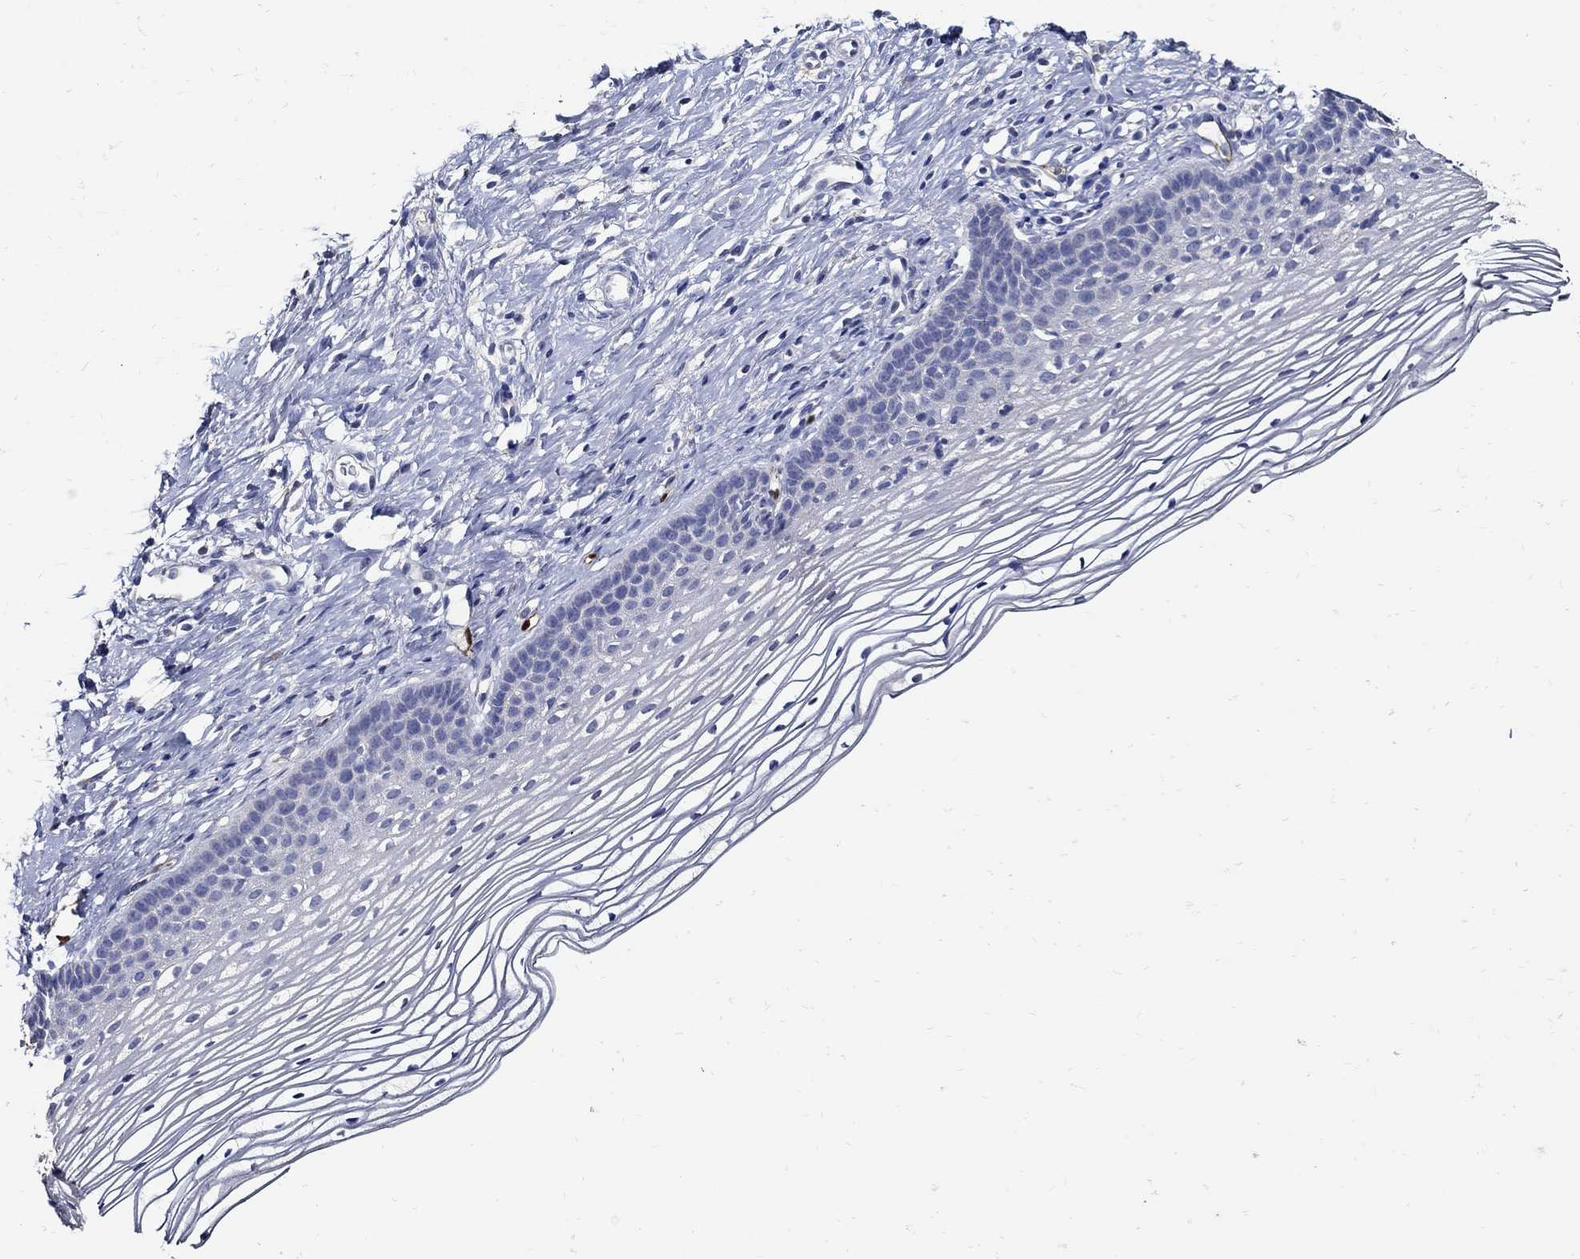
{"staining": {"intensity": "negative", "quantity": "none", "location": "none"}, "tissue": "cervix", "cell_type": "Squamous epithelial cells", "image_type": "normal", "snomed": [{"axis": "morphology", "description": "Normal tissue, NOS"}, {"axis": "topography", "description": "Cervix"}], "caption": "A high-resolution image shows IHC staining of benign cervix, which exhibits no significant staining in squamous epithelial cells.", "gene": "PRX", "patient": {"sex": "female", "age": 39}}